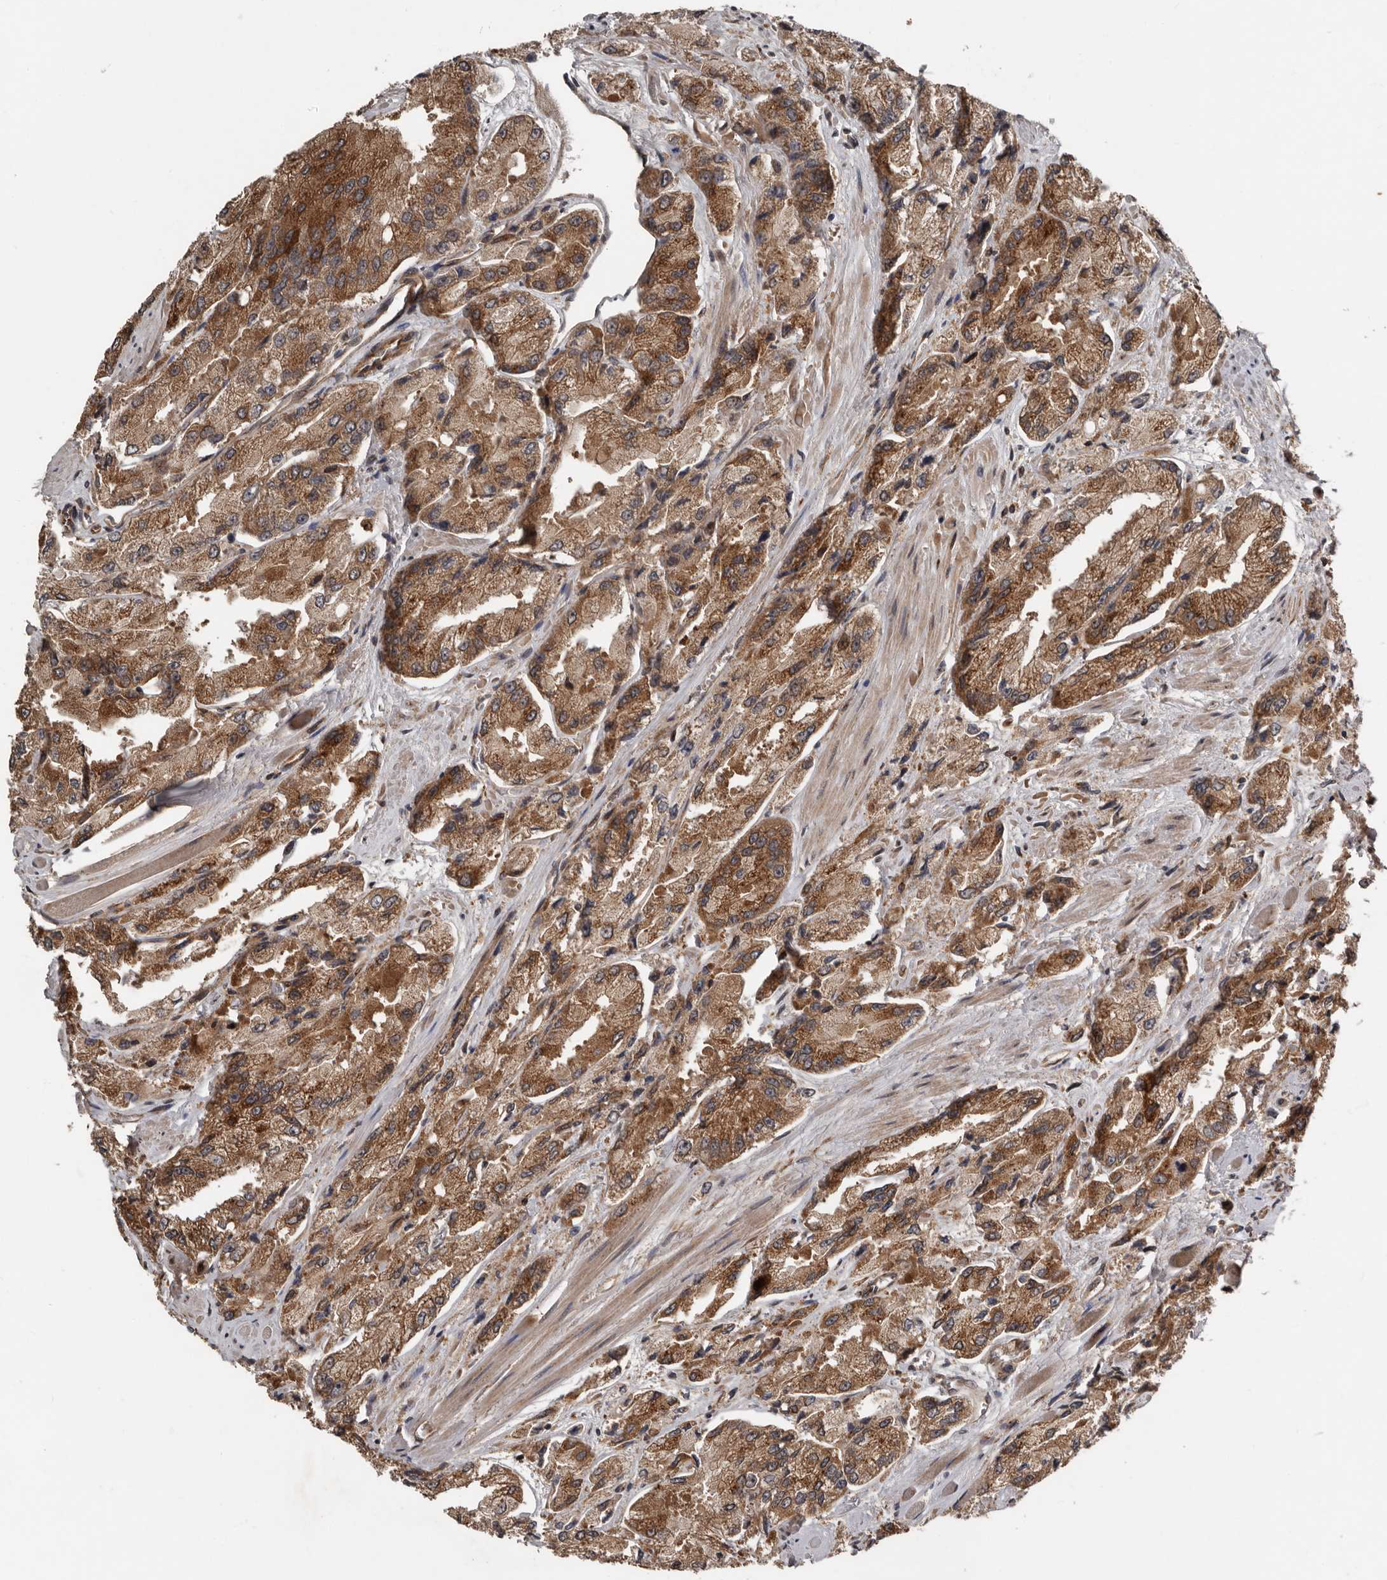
{"staining": {"intensity": "strong", "quantity": ">75%", "location": "cytoplasmic/membranous"}, "tissue": "prostate cancer", "cell_type": "Tumor cells", "image_type": "cancer", "snomed": [{"axis": "morphology", "description": "Adenocarcinoma, High grade"}, {"axis": "topography", "description": "Prostate"}], "caption": "High-power microscopy captured an IHC image of prostate cancer (high-grade adenocarcinoma), revealing strong cytoplasmic/membranous expression in about >75% of tumor cells.", "gene": "CCDC190", "patient": {"sex": "male", "age": 58}}